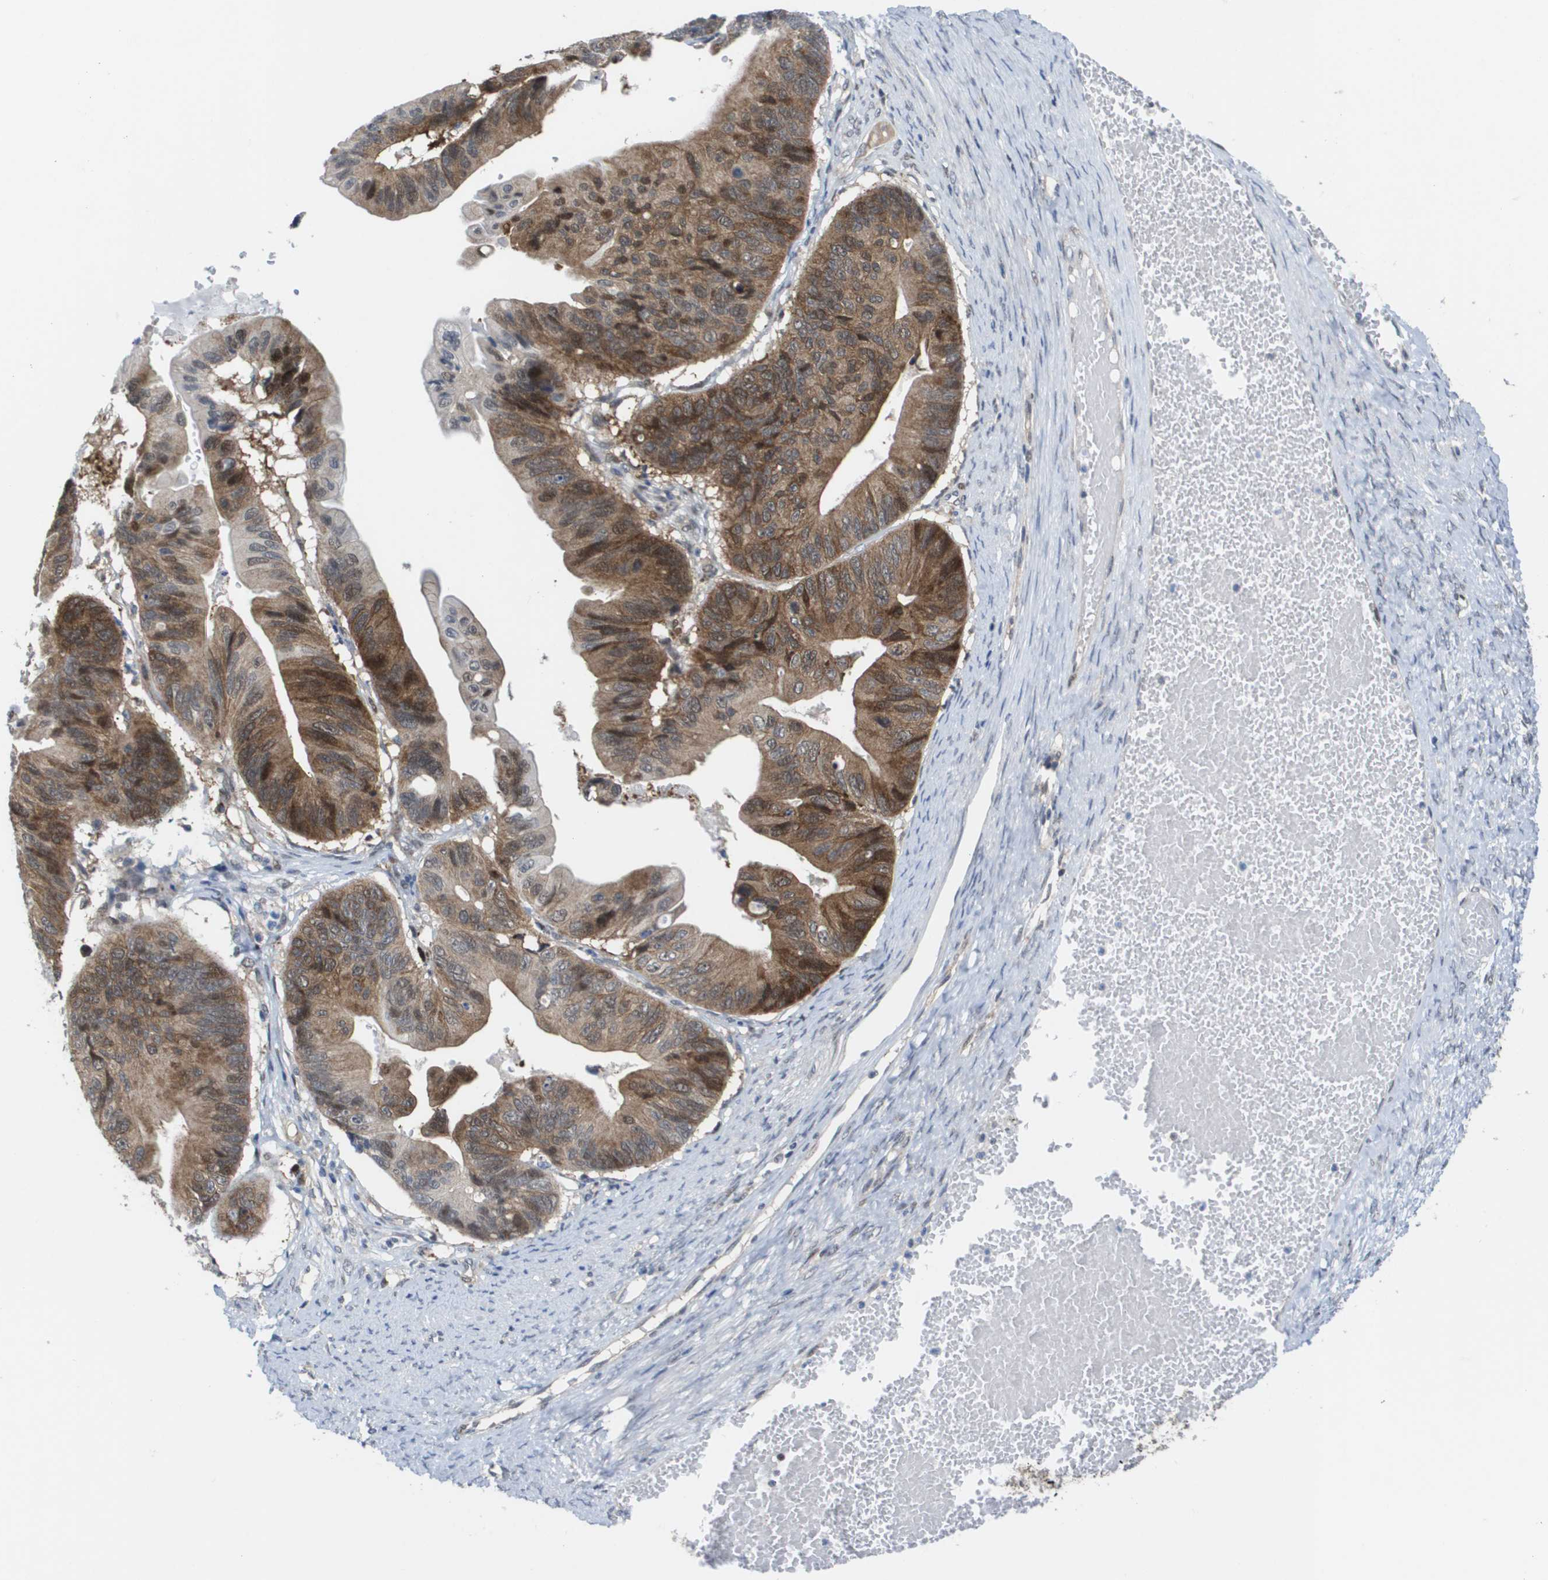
{"staining": {"intensity": "moderate", "quantity": ">75%", "location": "cytoplasmic/membranous,nuclear"}, "tissue": "ovarian cancer", "cell_type": "Tumor cells", "image_type": "cancer", "snomed": [{"axis": "morphology", "description": "Cystadenocarcinoma, mucinous, NOS"}, {"axis": "topography", "description": "Ovary"}], "caption": "Ovarian cancer (mucinous cystadenocarcinoma) stained for a protein reveals moderate cytoplasmic/membranous and nuclear positivity in tumor cells.", "gene": "FKBP4", "patient": {"sex": "female", "age": 61}}